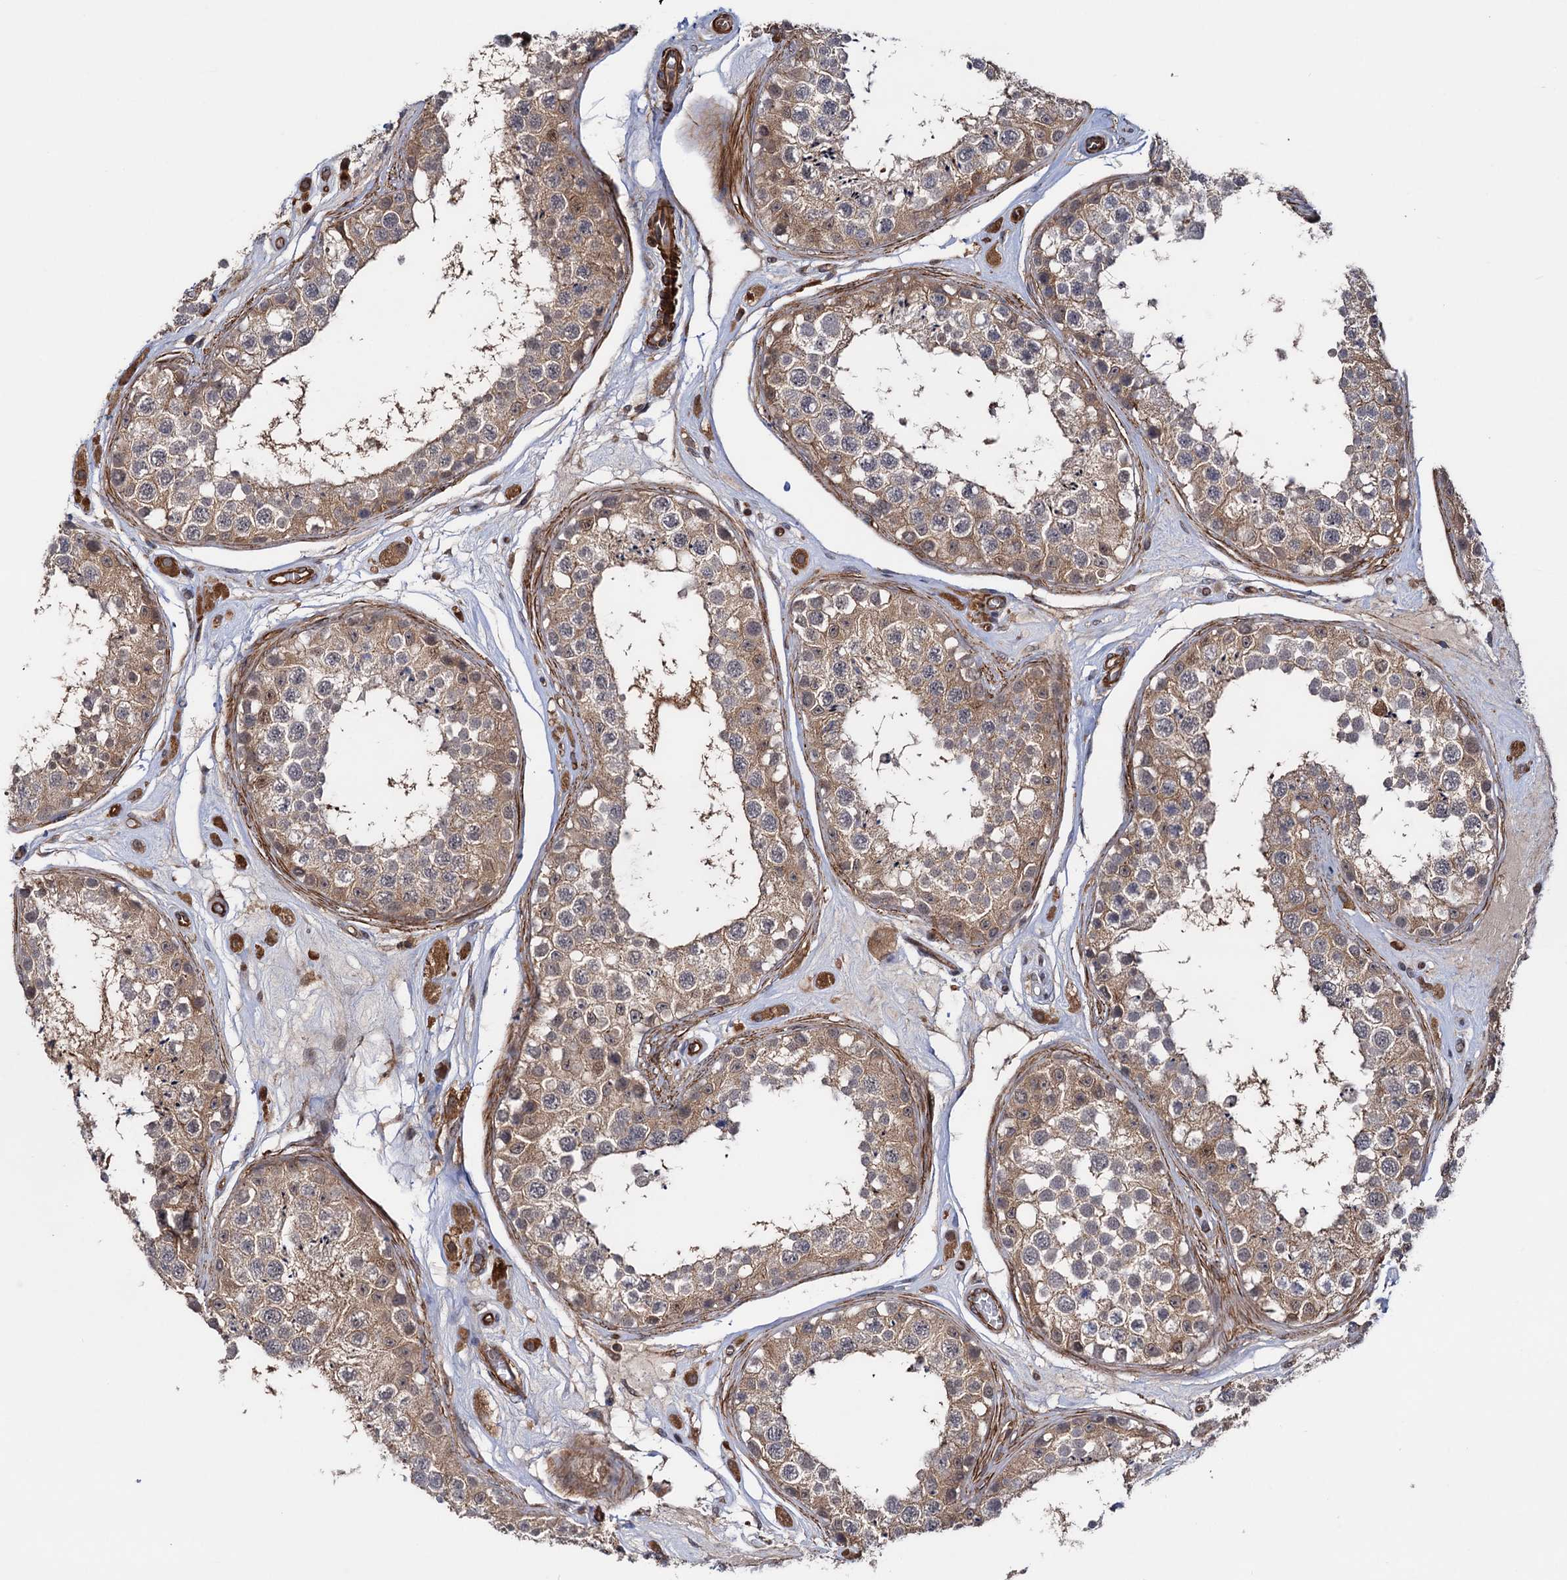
{"staining": {"intensity": "moderate", "quantity": ">75%", "location": "cytoplasmic/membranous"}, "tissue": "testis", "cell_type": "Cells in seminiferous ducts", "image_type": "normal", "snomed": [{"axis": "morphology", "description": "Normal tissue, NOS"}, {"axis": "topography", "description": "Testis"}], "caption": "The photomicrograph shows a brown stain indicating the presence of a protein in the cytoplasmic/membranous of cells in seminiferous ducts in testis. (DAB IHC, brown staining for protein, blue staining for nuclei).", "gene": "ATP8B4", "patient": {"sex": "male", "age": 25}}